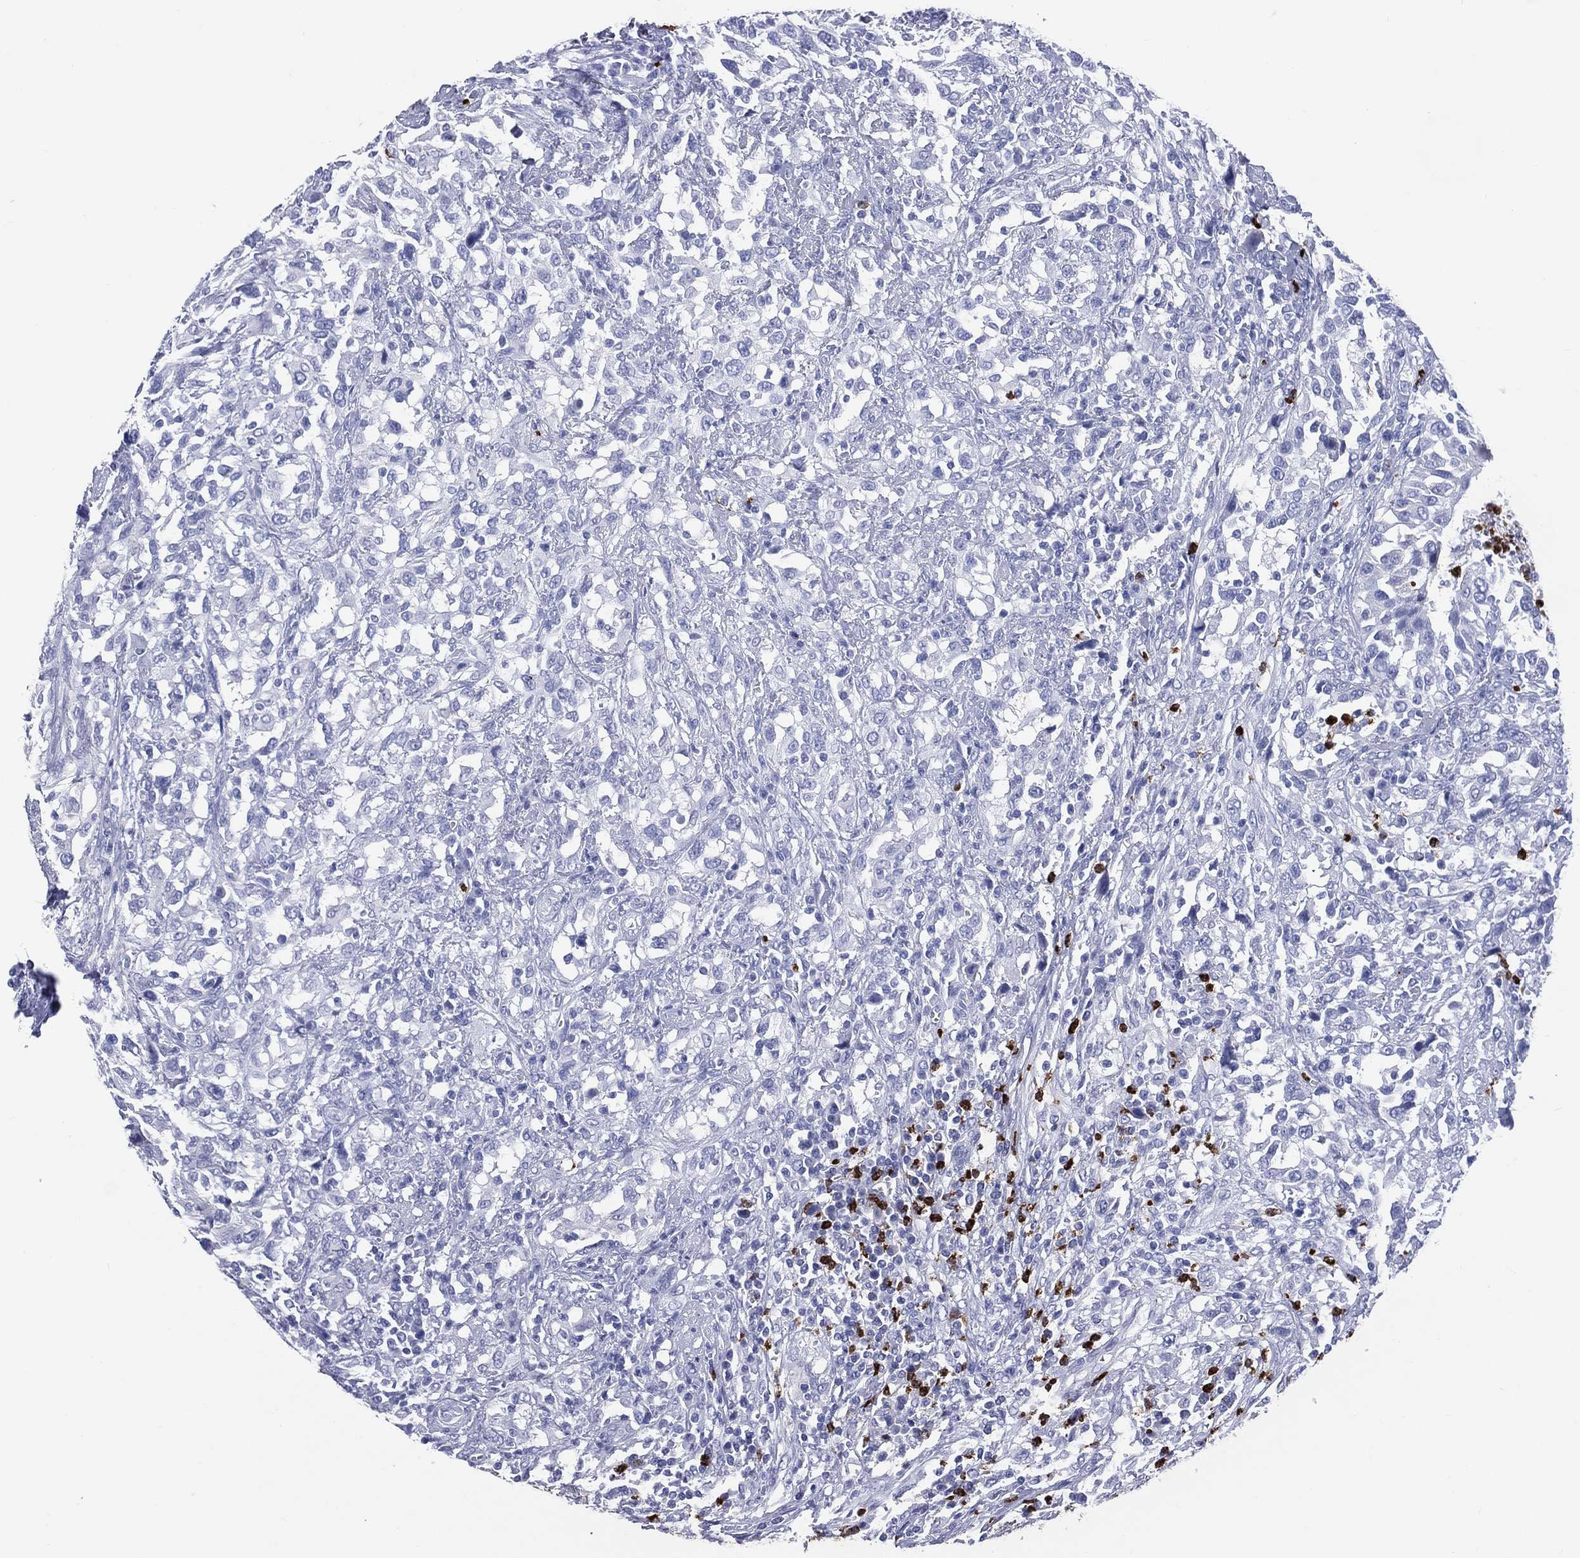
{"staining": {"intensity": "negative", "quantity": "none", "location": "none"}, "tissue": "urothelial cancer", "cell_type": "Tumor cells", "image_type": "cancer", "snomed": [{"axis": "morphology", "description": "Urothelial carcinoma, NOS"}, {"axis": "morphology", "description": "Urothelial carcinoma, High grade"}, {"axis": "topography", "description": "Urinary bladder"}], "caption": "Immunohistochemistry photomicrograph of urothelial cancer stained for a protein (brown), which shows no staining in tumor cells.", "gene": "PGLYRP1", "patient": {"sex": "female", "age": 64}}